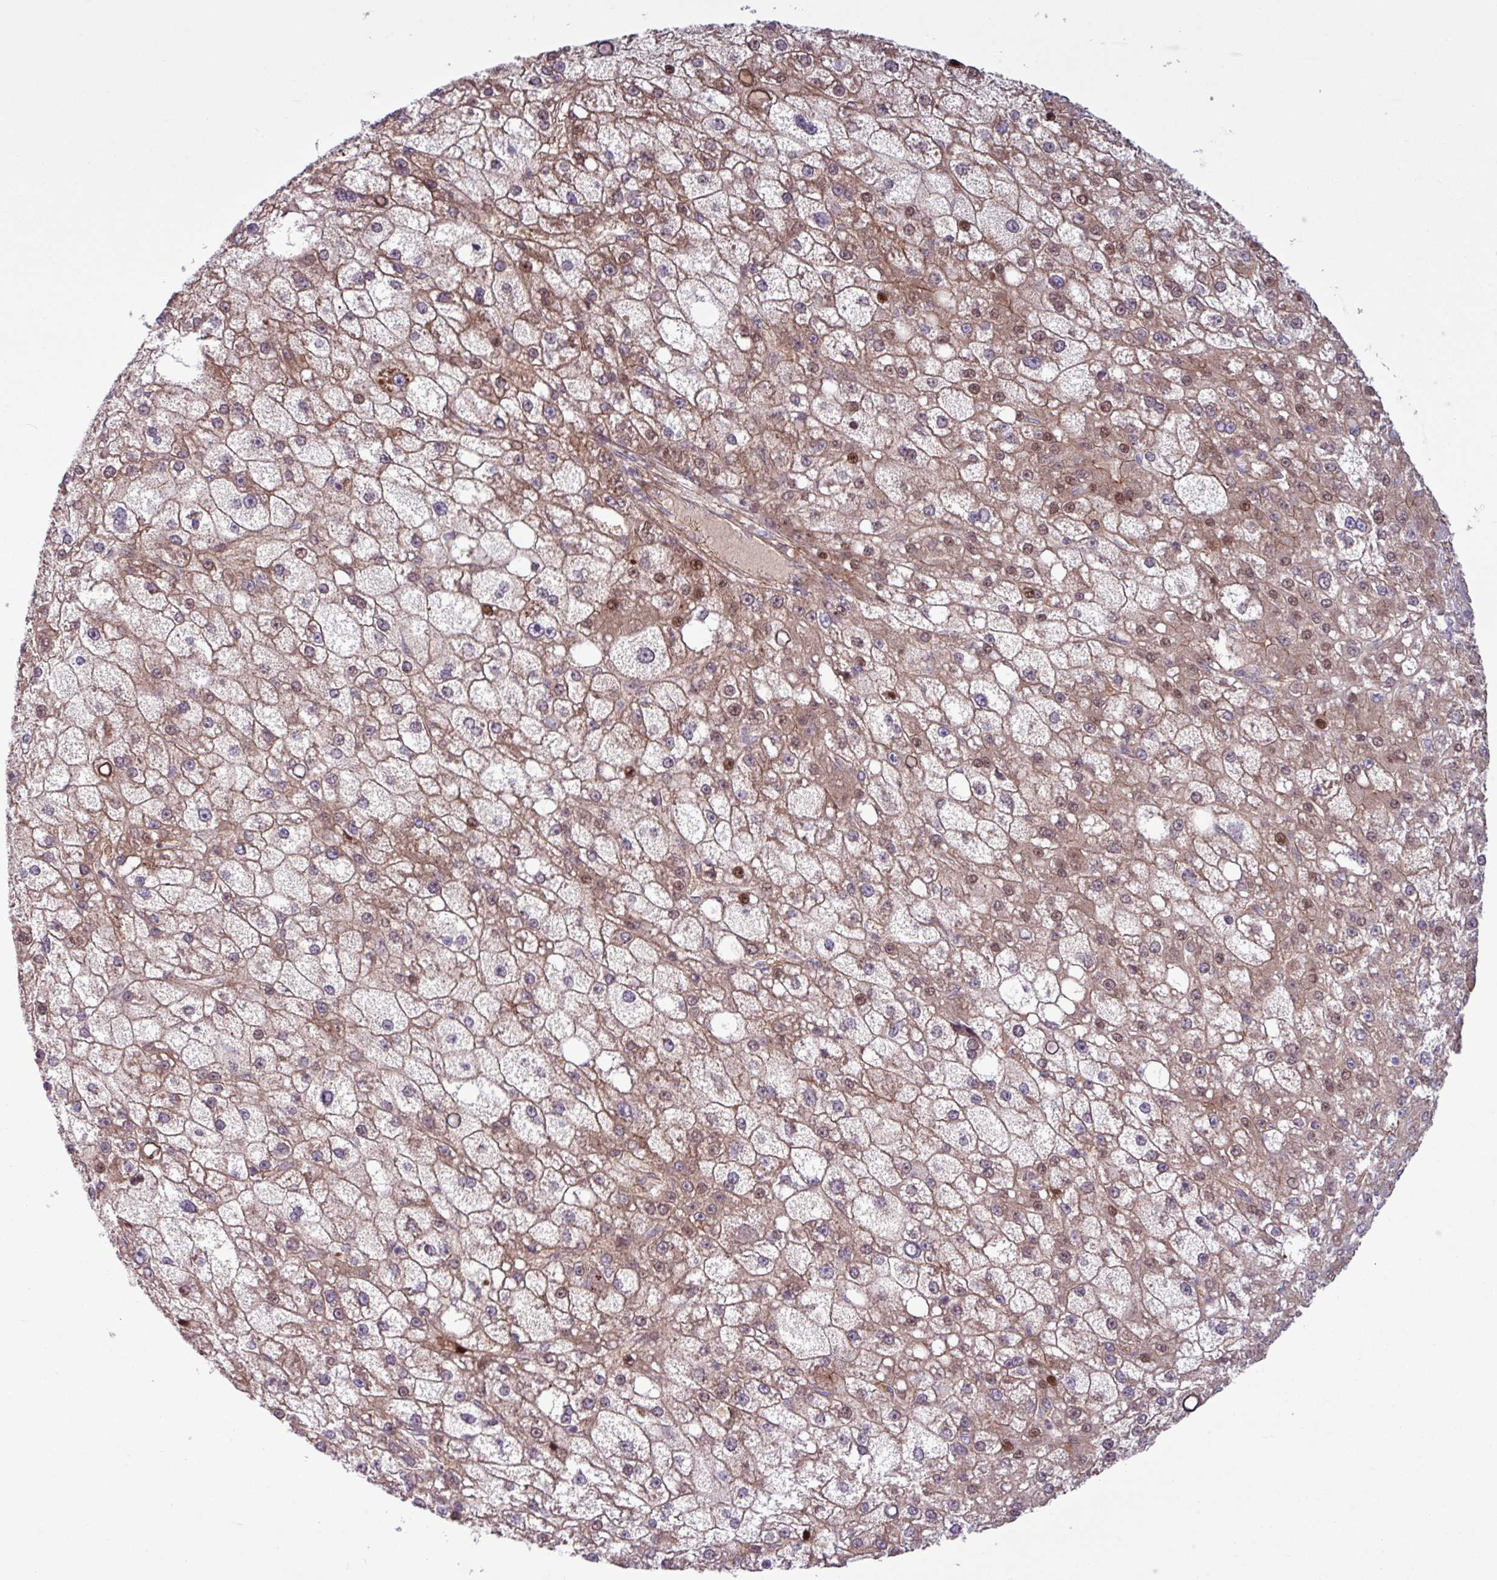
{"staining": {"intensity": "weak", "quantity": ">75%", "location": "cytoplasmic/membranous,nuclear"}, "tissue": "liver cancer", "cell_type": "Tumor cells", "image_type": "cancer", "snomed": [{"axis": "morphology", "description": "Carcinoma, Hepatocellular, NOS"}, {"axis": "topography", "description": "Liver"}], "caption": "High-power microscopy captured an immunohistochemistry (IHC) image of liver cancer (hepatocellular carcinoma), revealing weak cytoplasmic/membranous and nuclear staining in about >75% of tumor cells. Using DAB (3,3'-diaminobenzidine) (brown) and hematoxylin (blue) stains, captured at high magnification using brightfield microscopy.", "gene": "PDPR", "patient": {"sex": "male", "age": 67}}